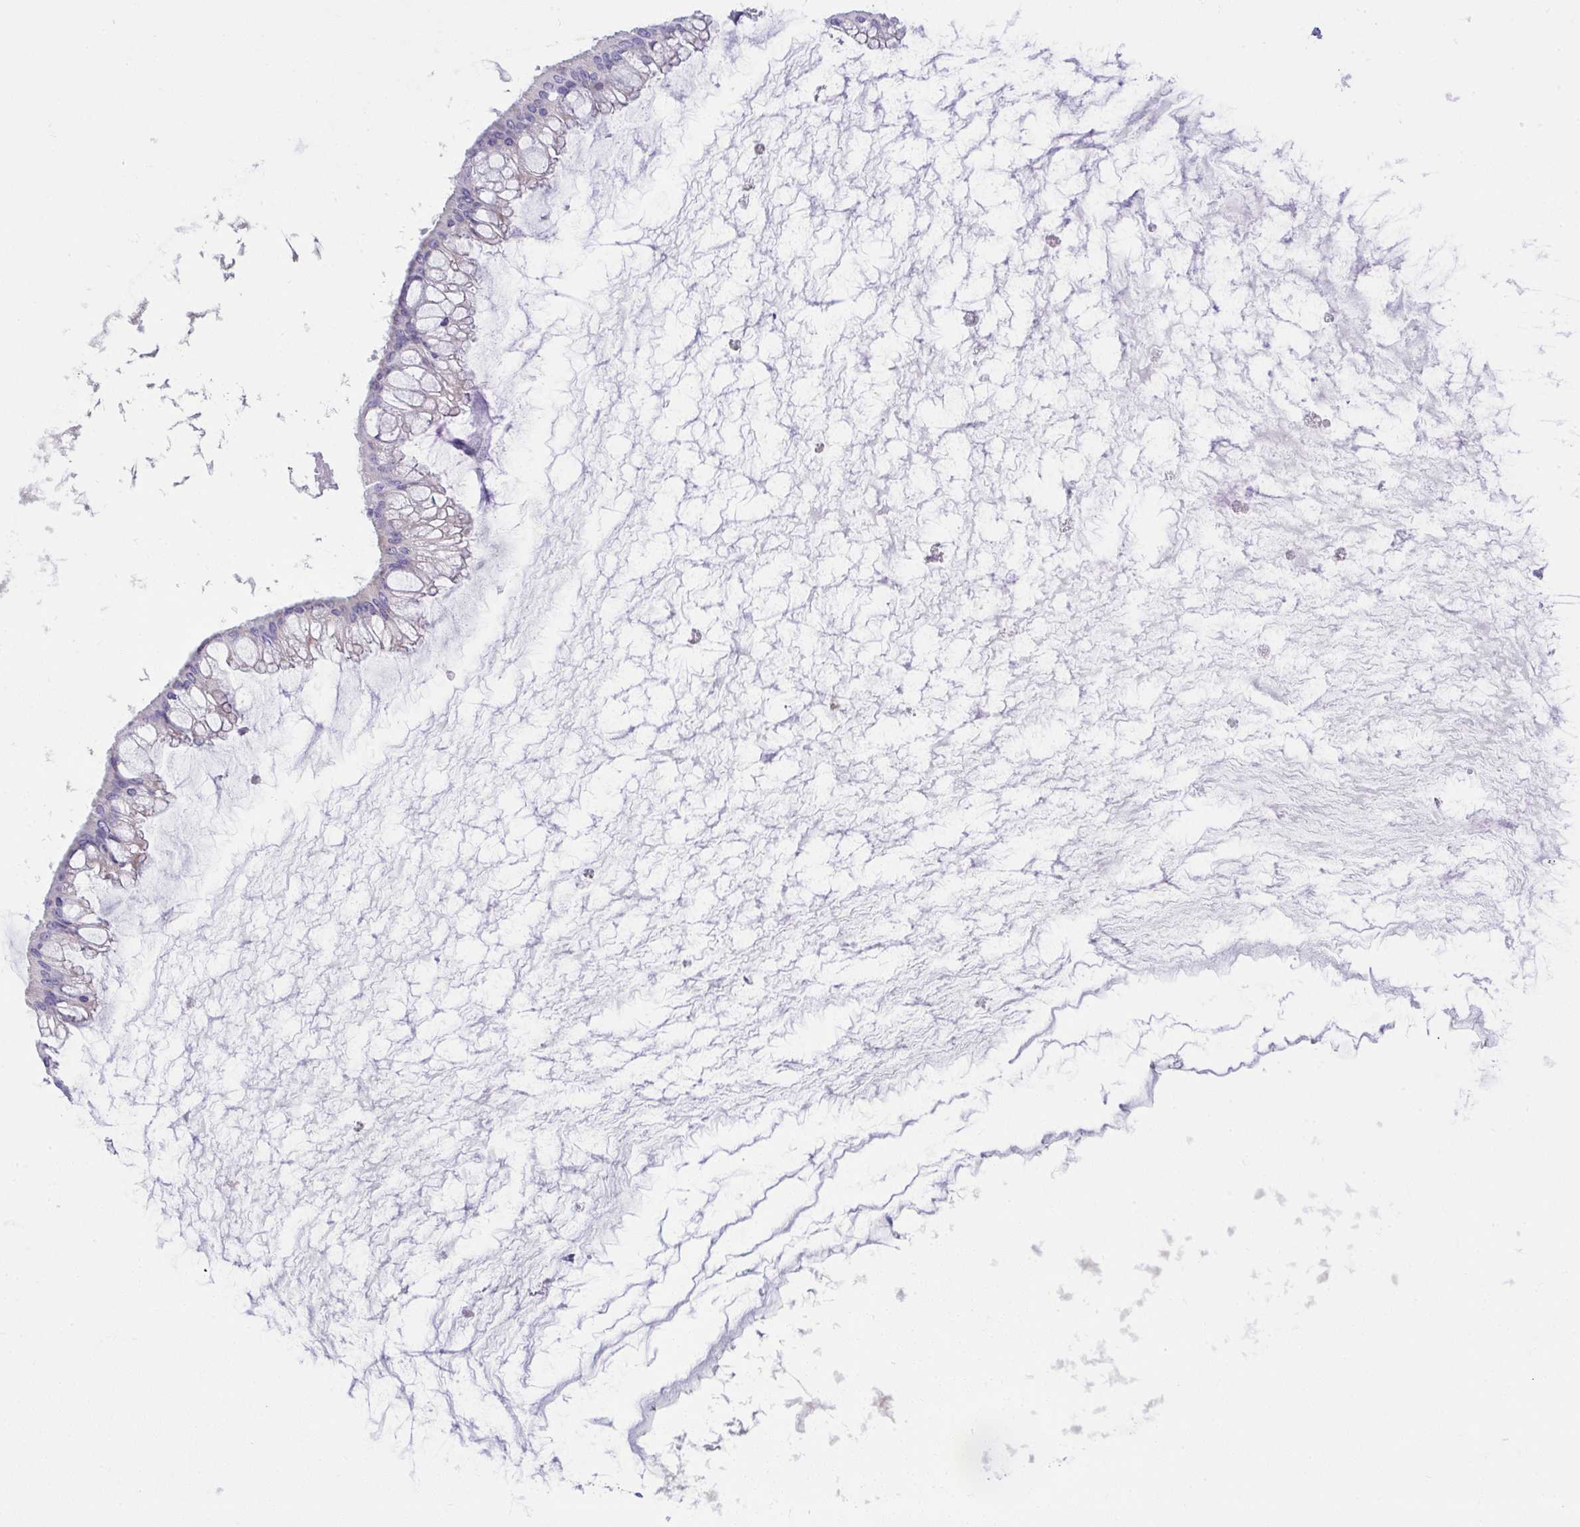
{"staining": {"intensity": "negative", "quantity": "none", "location": "none"}, "tissue": "ovarian cancer", "cell_type": "Tumor cells", "image_type": "cancer", "snomed": [{"axis": "morphology", "description": "Cystadenocarcinoma, mucinous, NOS"}, {"axis": "topography", "description": "Ovary"}], "caption": "Immunohistochemistry (IHC) of human ovarian cancer demonstrates no staining in tumor cells.", "gene": "PLA2G12B", "patient": {"sex": "female", "age": 73}}